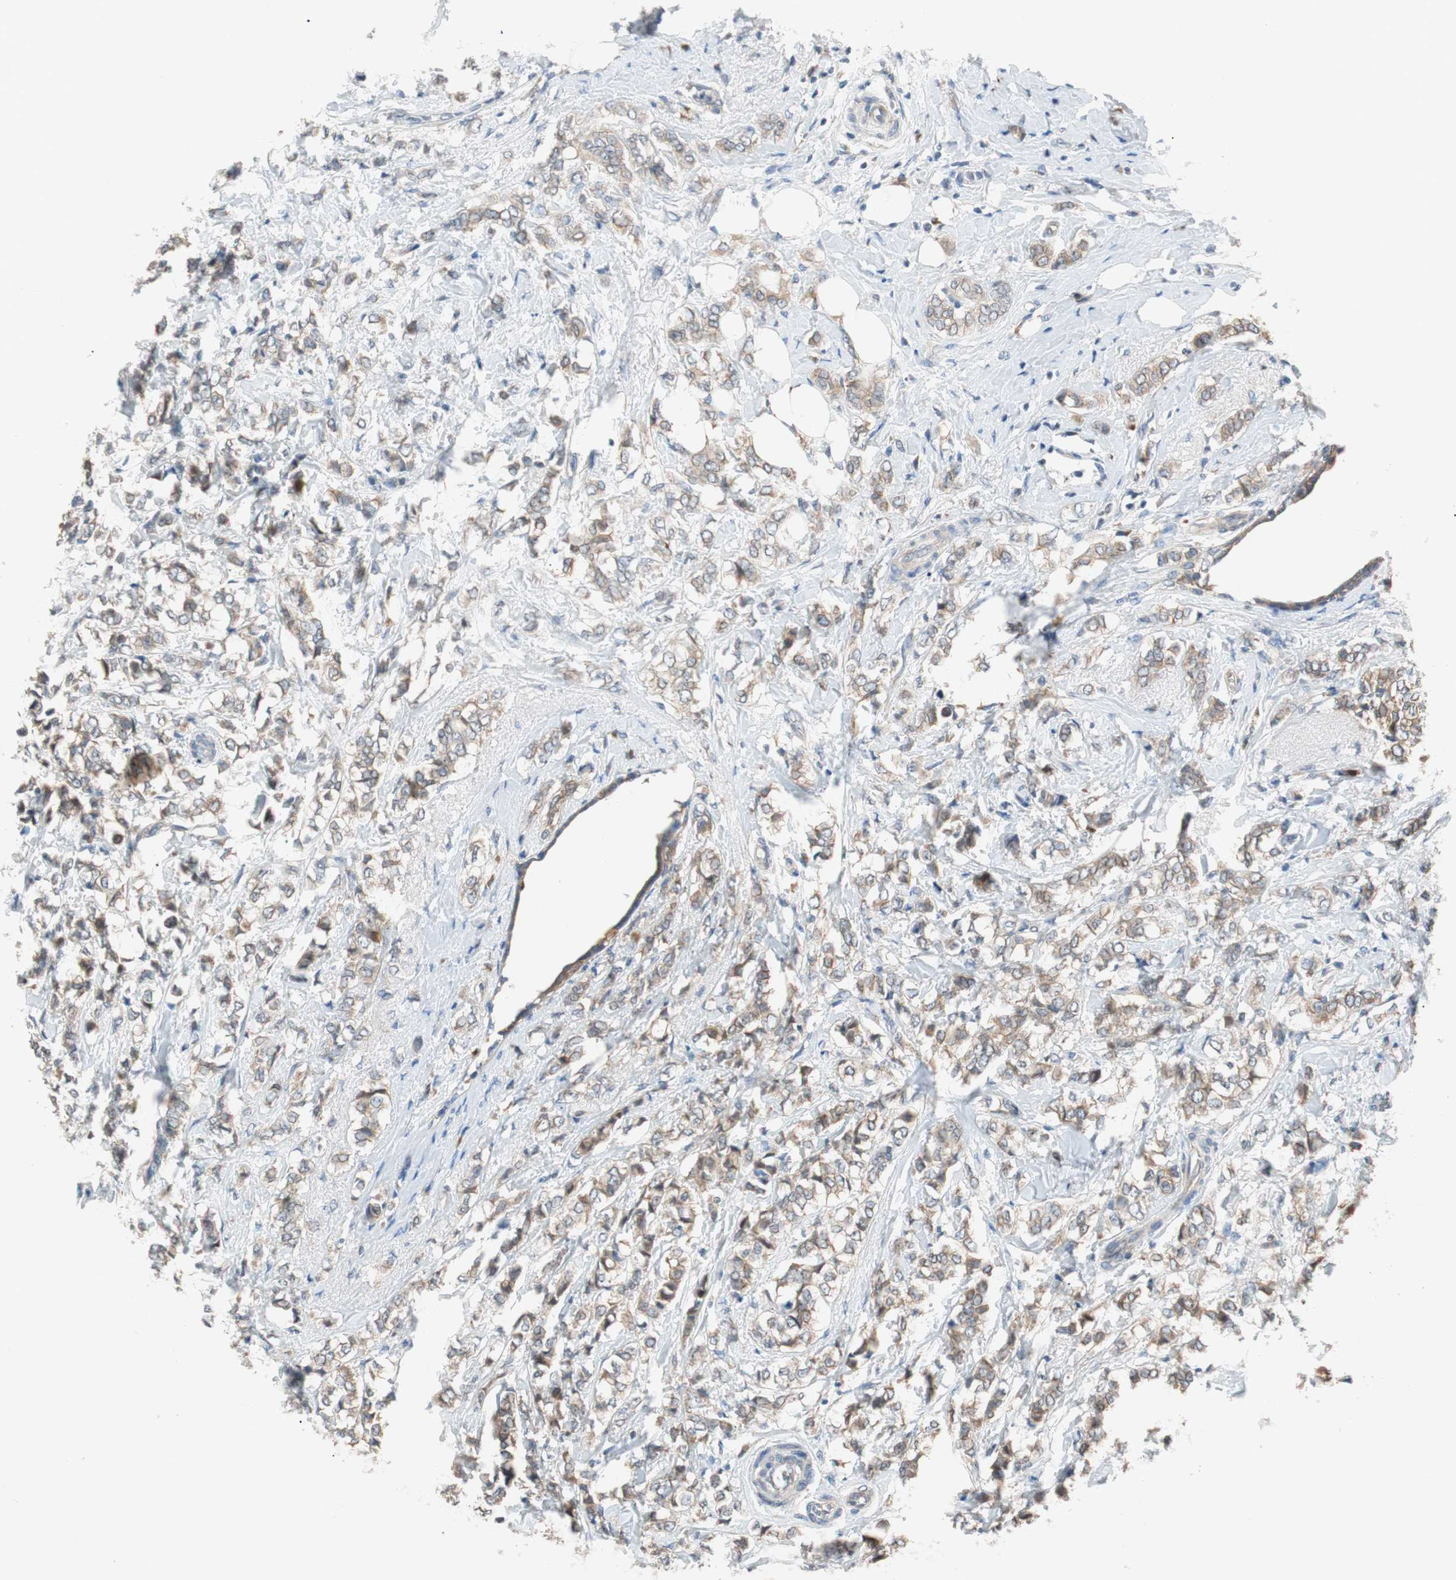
{"staining": {"intensity": "weak", "quantity": ">75%", "location": "cytoplasmic/membranous"}, "tissue": "breast cancer", "cell_type": "Tumor cells", "image_type": "cancer", "snomed": [{"axis": "morphology", "description": "Lobular carcinoma"}, {"axis": "topography", "description": "Breast"}], "caption": "An immunohistochemistry (IHC) photomicrograph of neoplastic tissue is shown. Protein staining in brown labels weak cytoplasmic/membranous positivity in lobular carcinoma (breast) within tumor cells. (Brightfield microscopy of DAB IHC at high magnification).", "gene": "PCK1", "patient": {"sex": "female", "age": 60}}